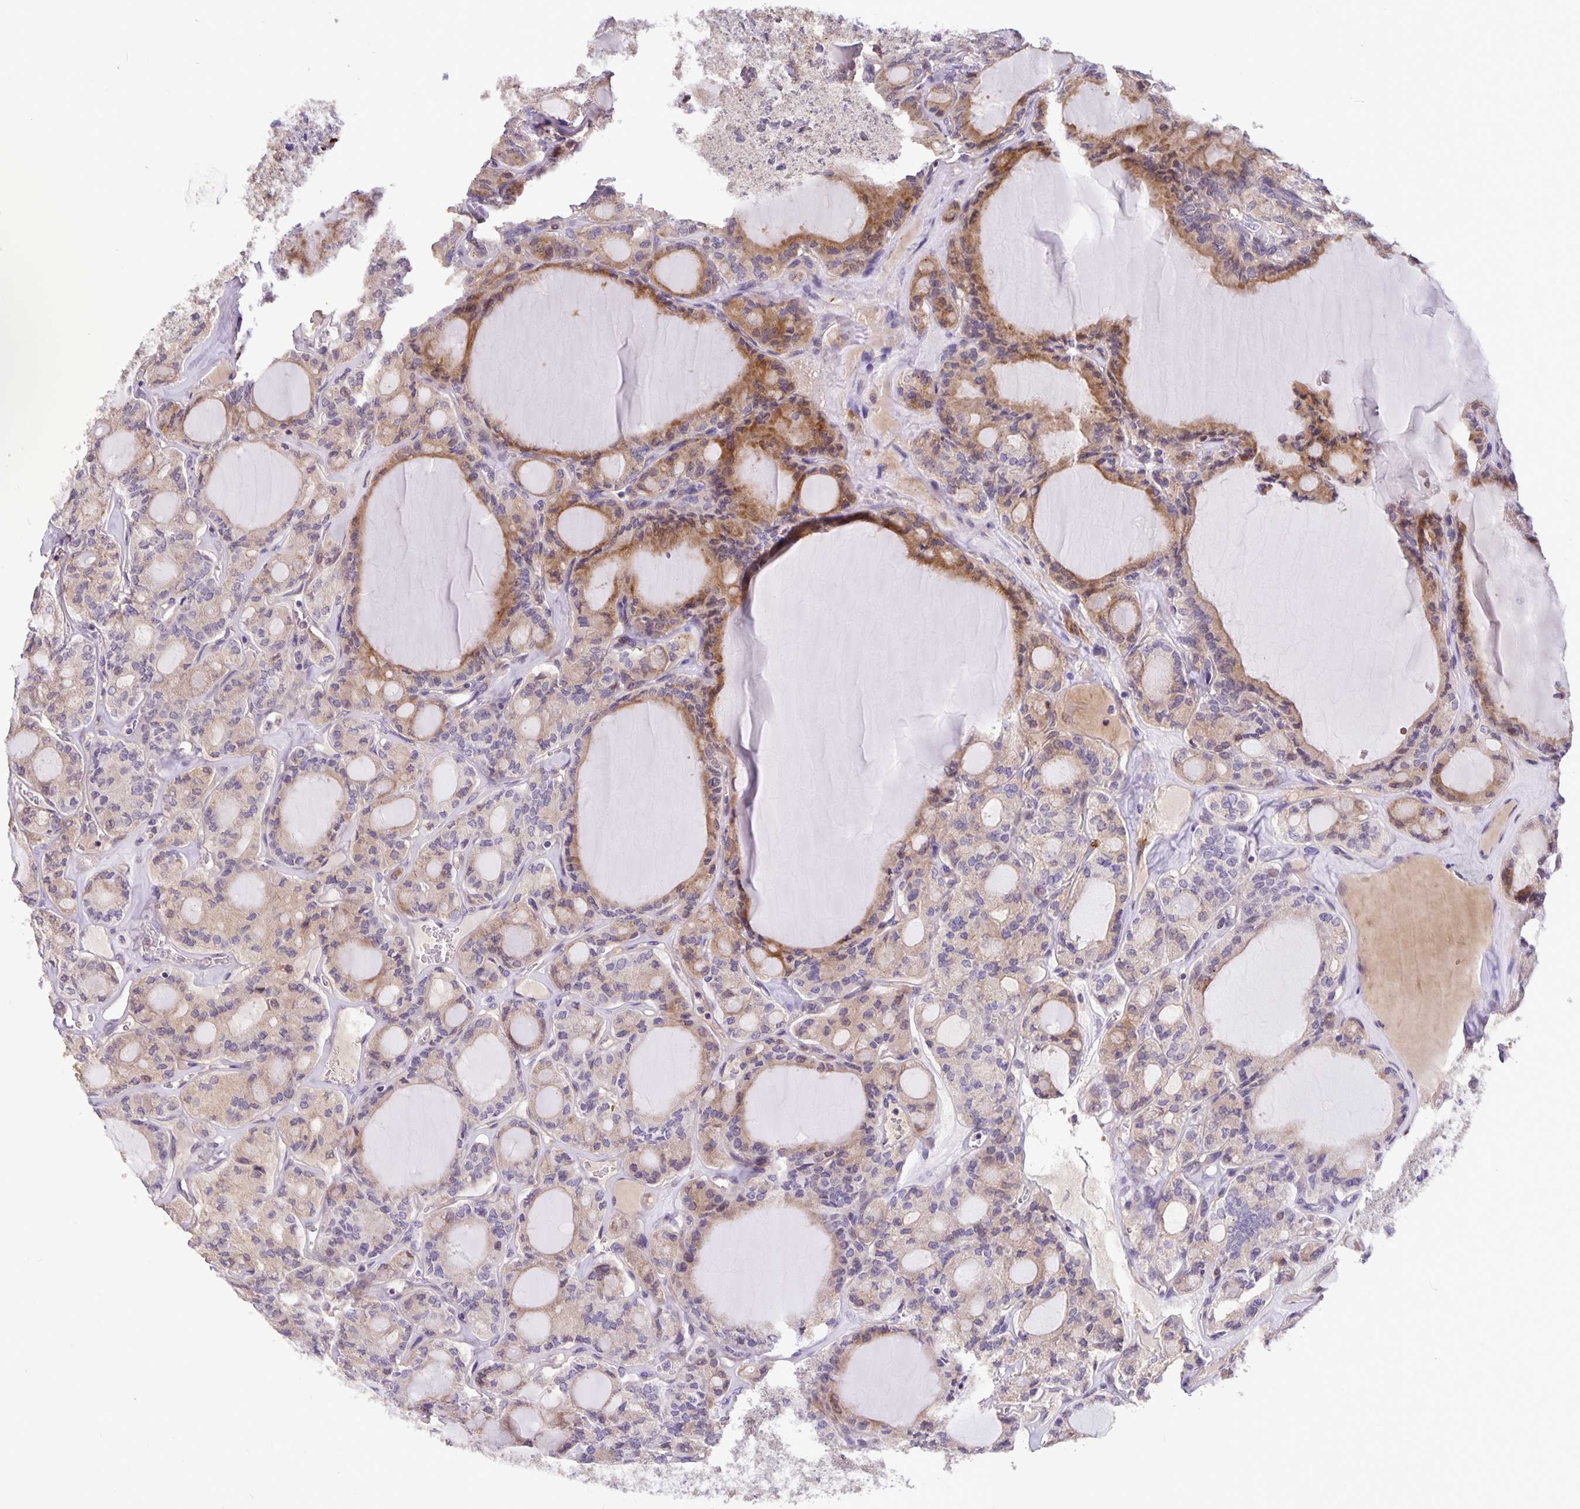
{"staining": {"intensity": "moderate", "quantity": "<25%", "location": "cytoplasmic/membranous"}, "tissue": "thyroid cancer", "cell_type": "Tumor cells", "image_type": "cancer", "snomed": [{"axis": "morphology", "description": "Papillary adenocarcinoma, NOS"}, {"axis": "topography", "description": "Thyroid gland"}], "caption": "Protein expression analysis of thyroid cancer reveals moderate cytoplasmic/membranous expression in about <25% of tumor cells.", "gene": "EML6", "patient": {"sex": "male", "age": 87}}